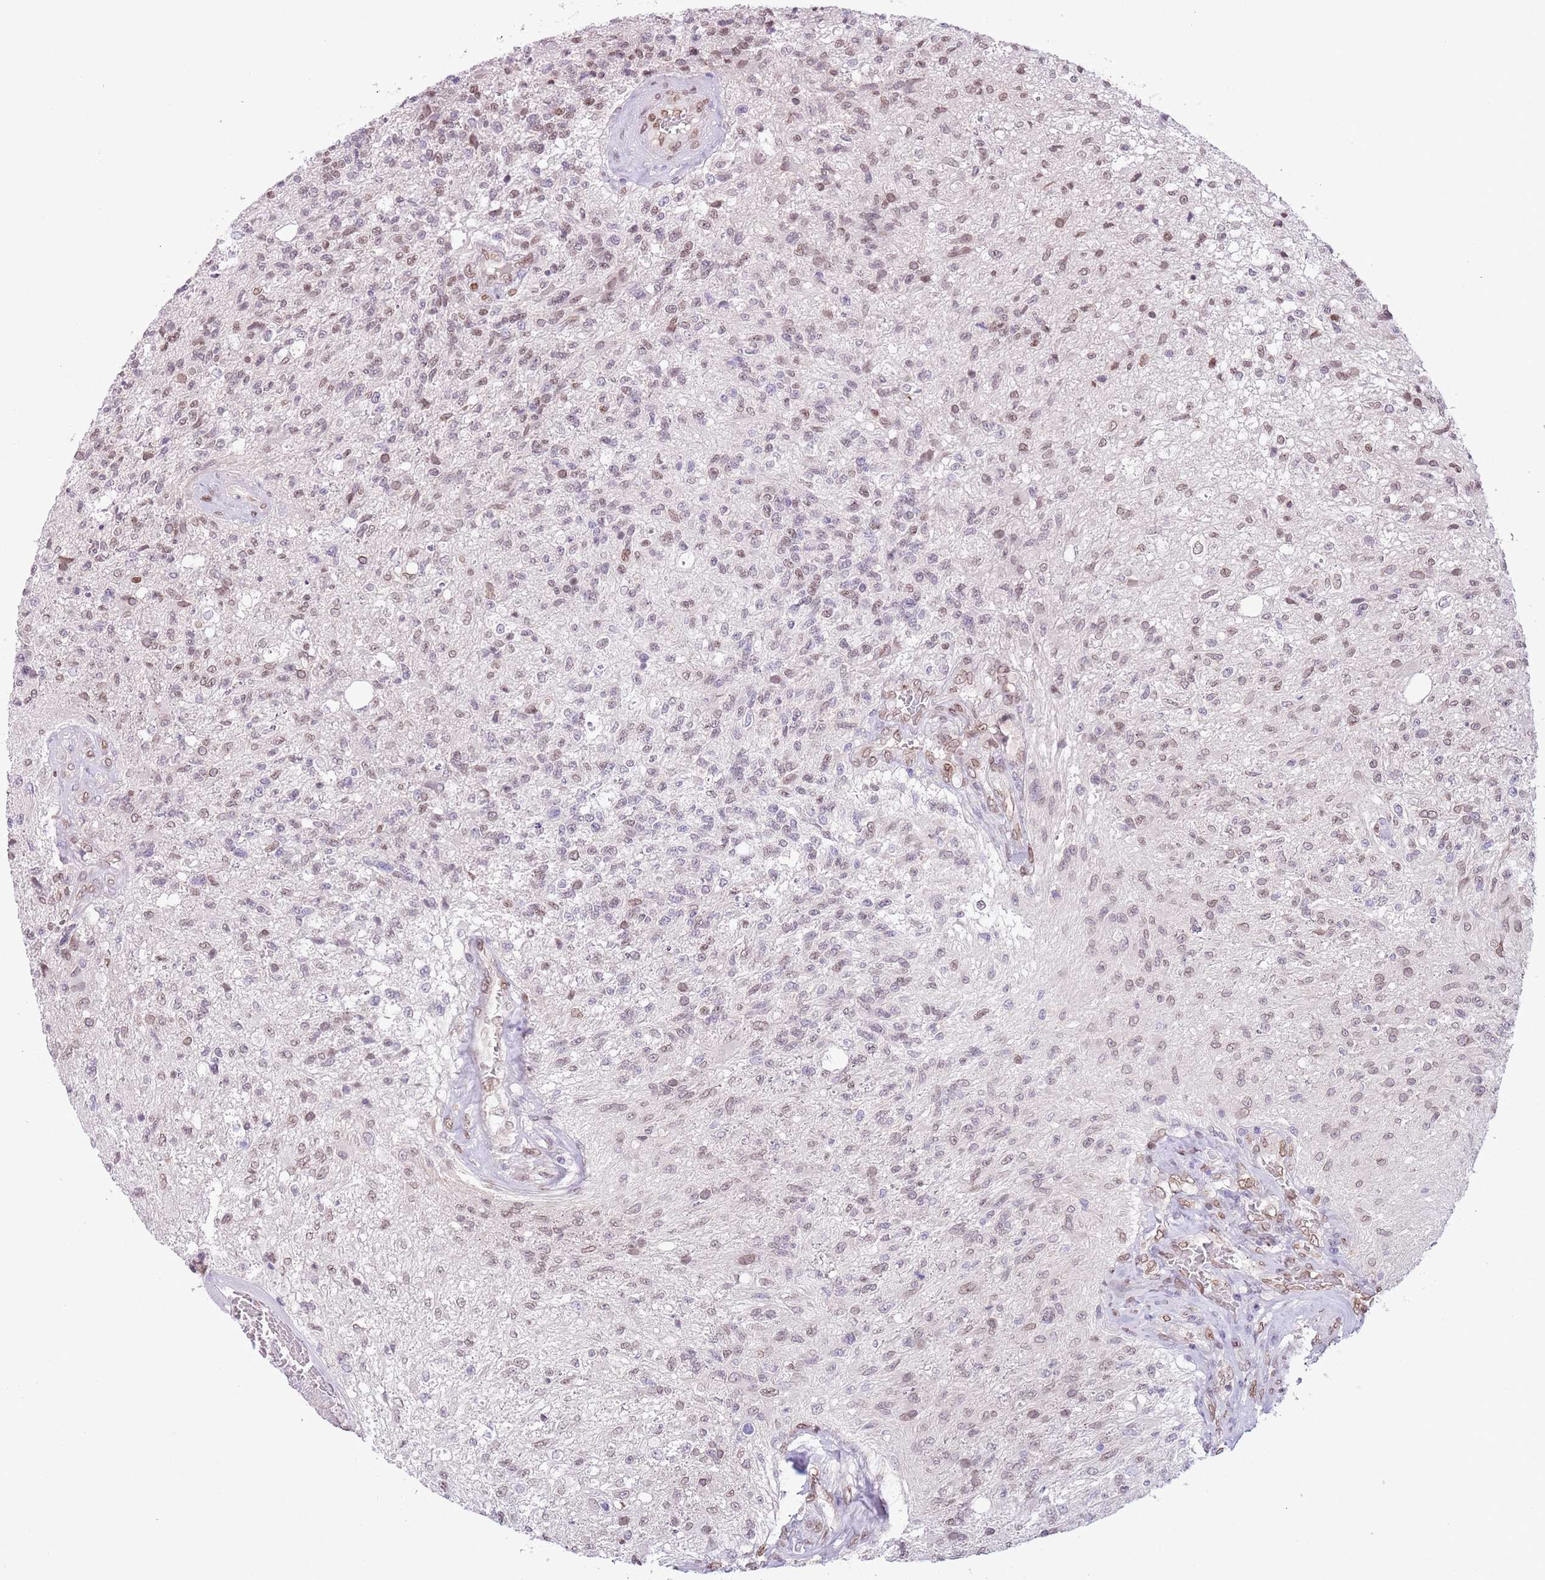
{"staining": {"intensity": "weak", "quantity": "25%-75%", "location": "cytoplasmic/membranous,nuclear"}, "tissue": "glioma", "cell_type": "Tumor cells", "image_type": "cancer", "snomed": [{"axis": "morphology", "description": "Glioma, malignant, High grade"}, {"axis": "topography", "description": "Brain"}], "caption": "A high-resolution image shows immunohistochemistry staining of malignant glioma (high-grade), which demonstrates weak cytoplasmic/membranous and nuclear staining in about 25%-75% of tumor cells.", "gene": "ZGLP1", "patient": {"sex": "male", "age": 56}}